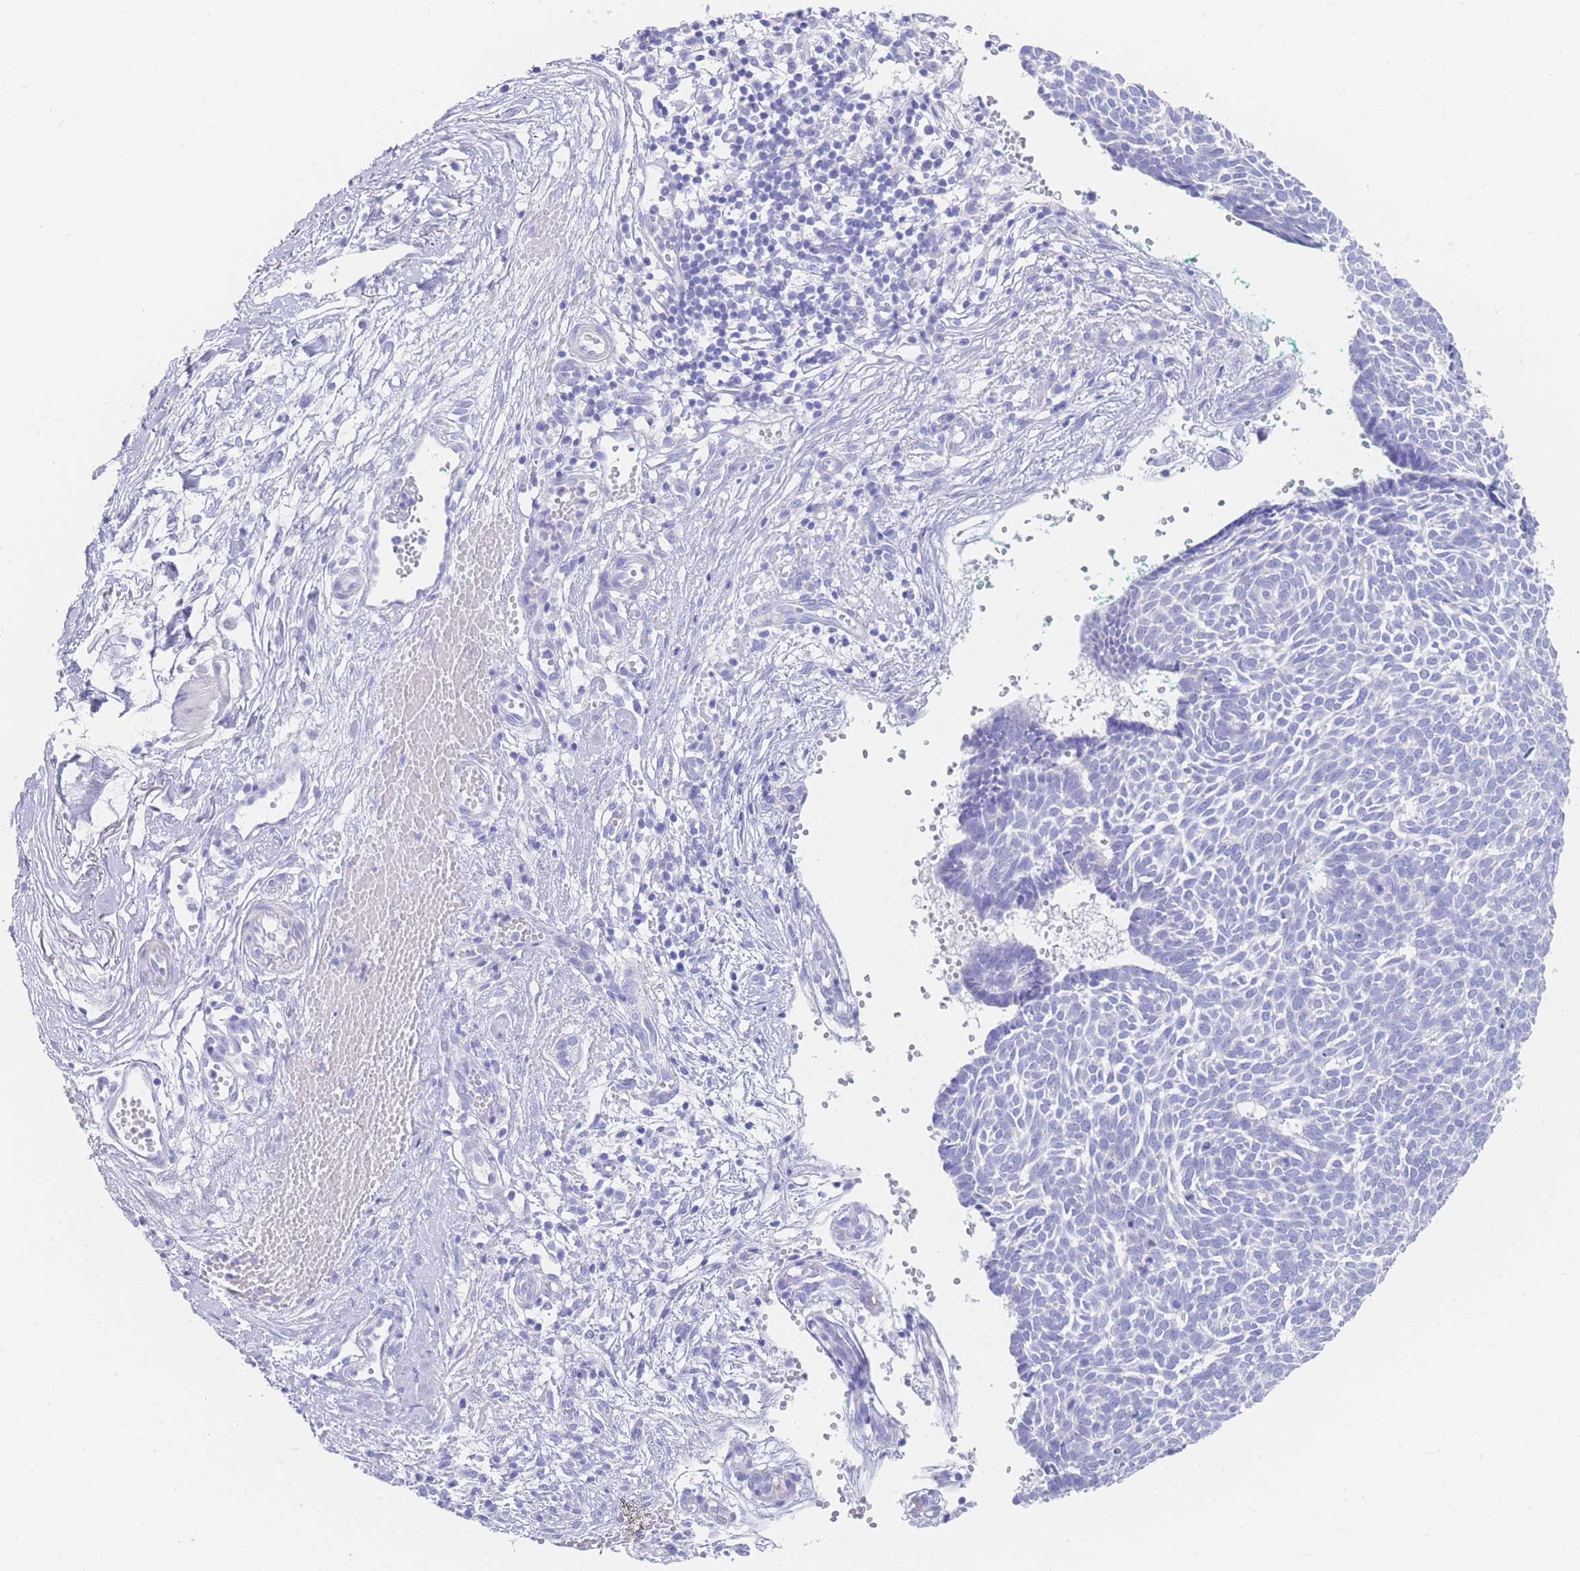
{"staining": {"intensity": "negative", "quantity": "none", "location": "none"}, "tissue": "skin cancer", "cell_type": "Tumor cells", "image_type": "cancer", "snomed": [{"axis": "morphology", "description": "Basal cell carcinoma"}, {"axis": "topography", "description": "Skin"}], "caption": "The immunohistochemistry (IHC) histopathology image has no significant expression in tumor cells of skin basal cell carcinoma tissue.", "gene": "LRRC37A", "patient": {"sex": "male", "age": 61}}